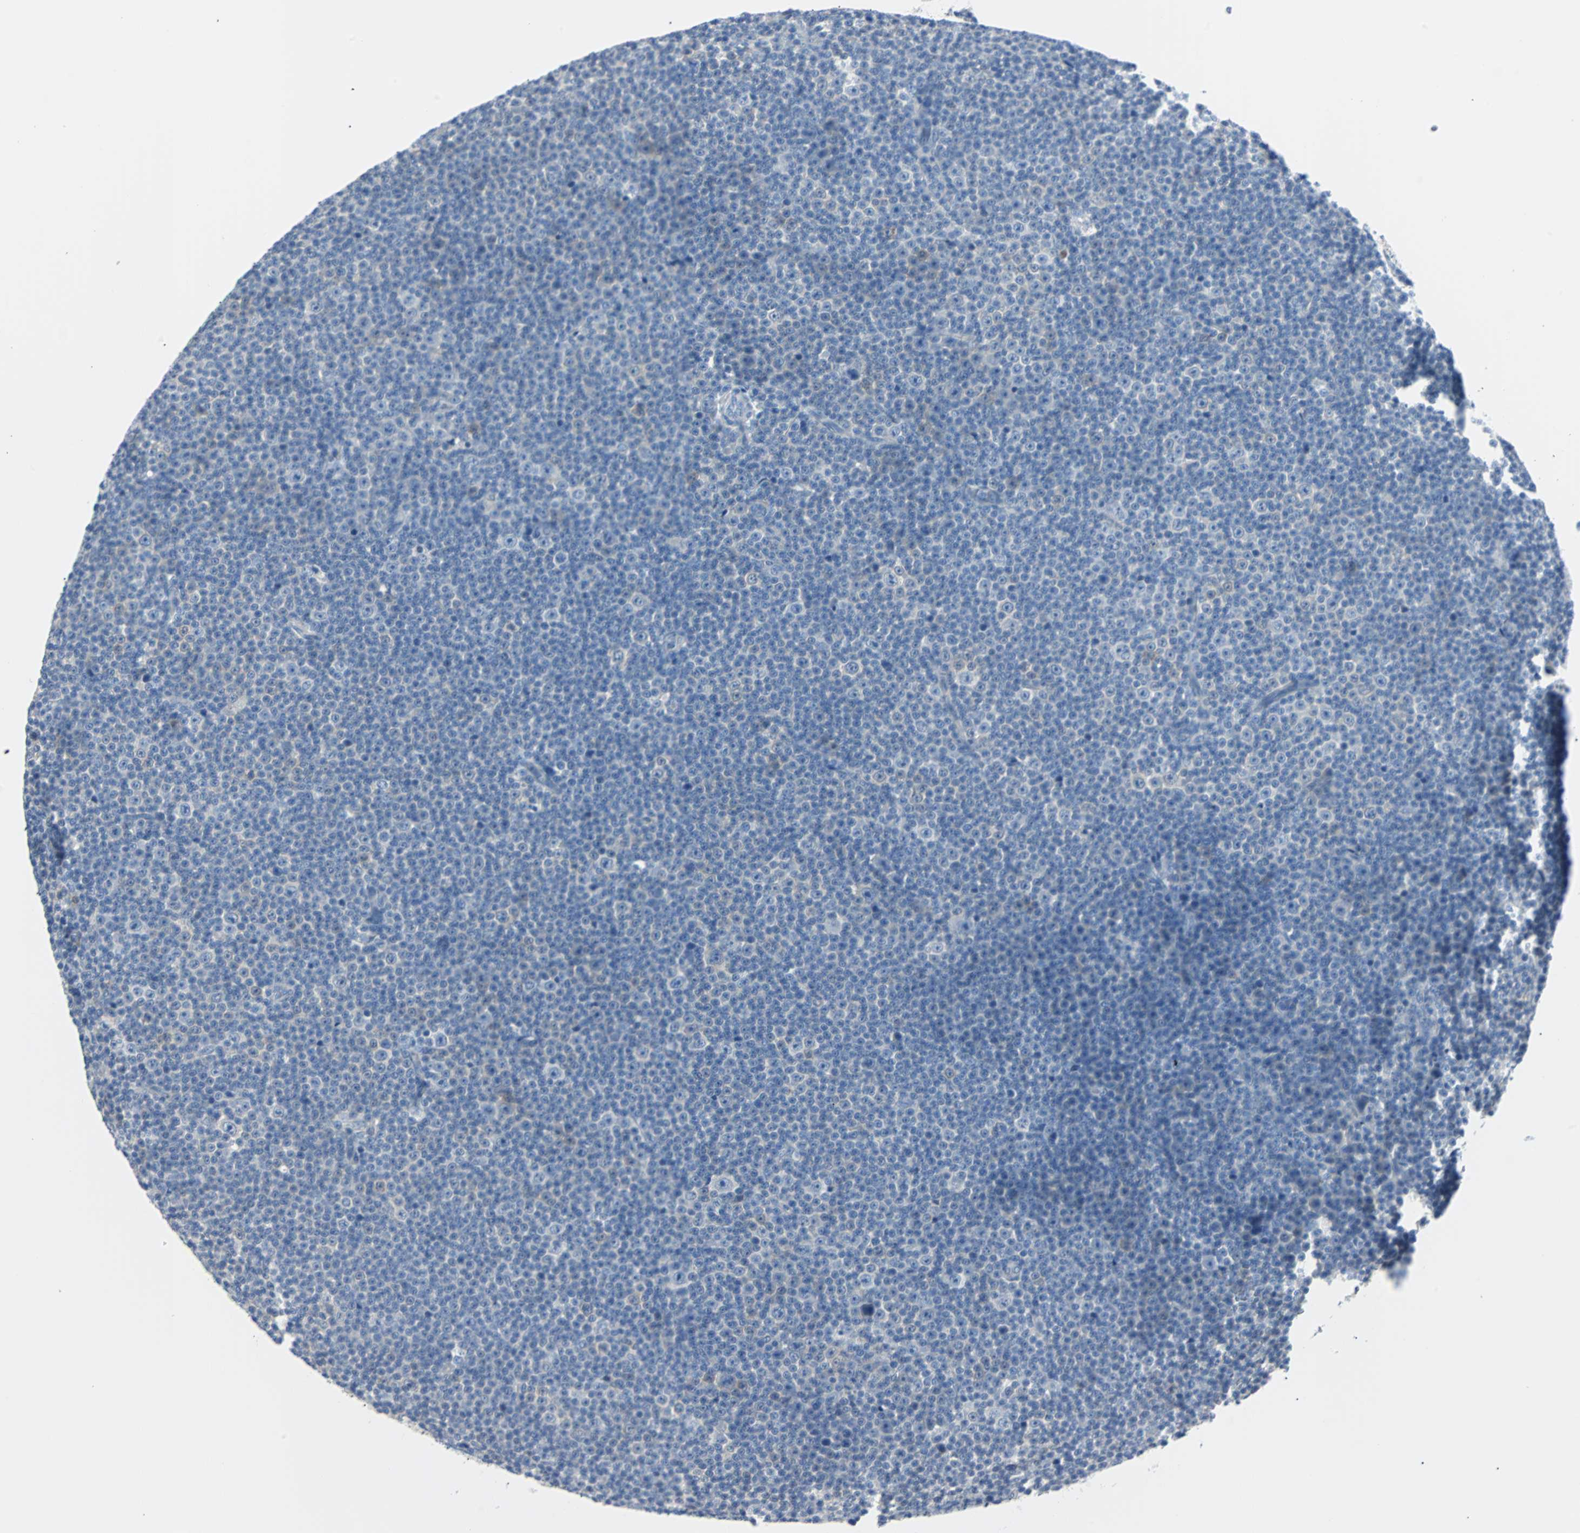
{"staining": {"intensity": "negative", "quantity": "none", "location": "none"}, "tissue": "lymphoma", "cell_type": "Tumor cells", "image_type": "cancer", "snomed": [{"axis": "morphology", "description": "Malignant lymphoma, non-Hodgkin's type, Low grade"}, {"axis": "topography", "description": "Lymph node"}], "caption": "Immunohistochemistry photomicrograph of lymphoma stained for a protein (brown), which demonstrates no staining in tumor cells.", "gene": "RASA1", "patient": {"sex": "female", "age": 67}}